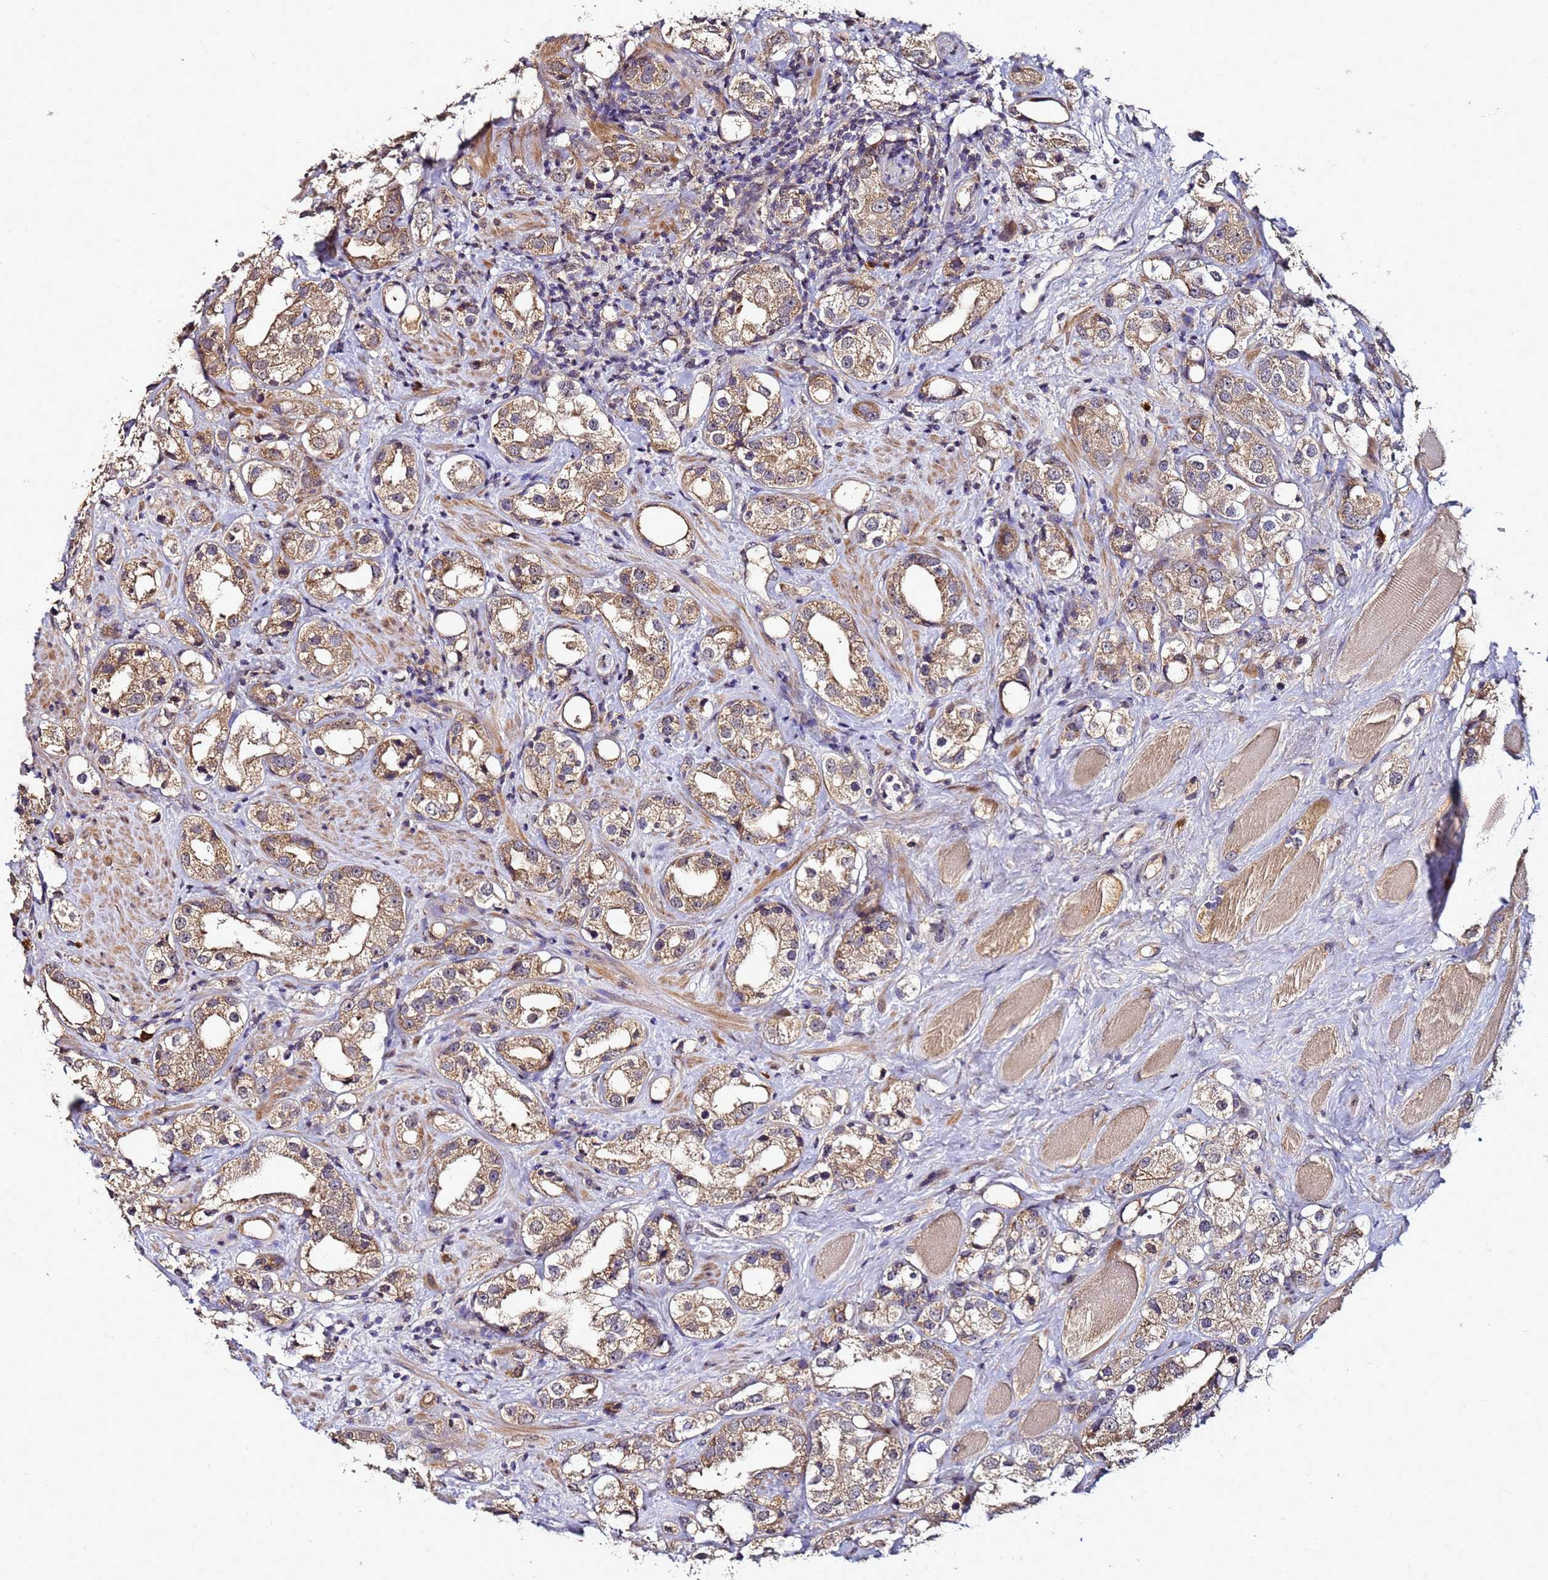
{"staining": {"intensity": "moderate", "quantity": ">75%", "location": "cytoplasmic/membranous"}, "tissue": "prostate cancer", "cell_type": "Tumor cells", "image_type": "cancer", "snomed": [{"axis": "morphology", "description": "Adenocarcinoma, NOS"}, {"axis": "topography", "description": "Prostate"}], "caption": "Protein expression analysis of human prostate adenocarcinoma reveals moderate cytoplasmic/membranous staining in about >75% of tumor cells. Ihc stains the protein of interest in brown and the nuclei are stained blue.", "gene": "ANKRD17", "patient": {"sex": "male", "age": 79}}